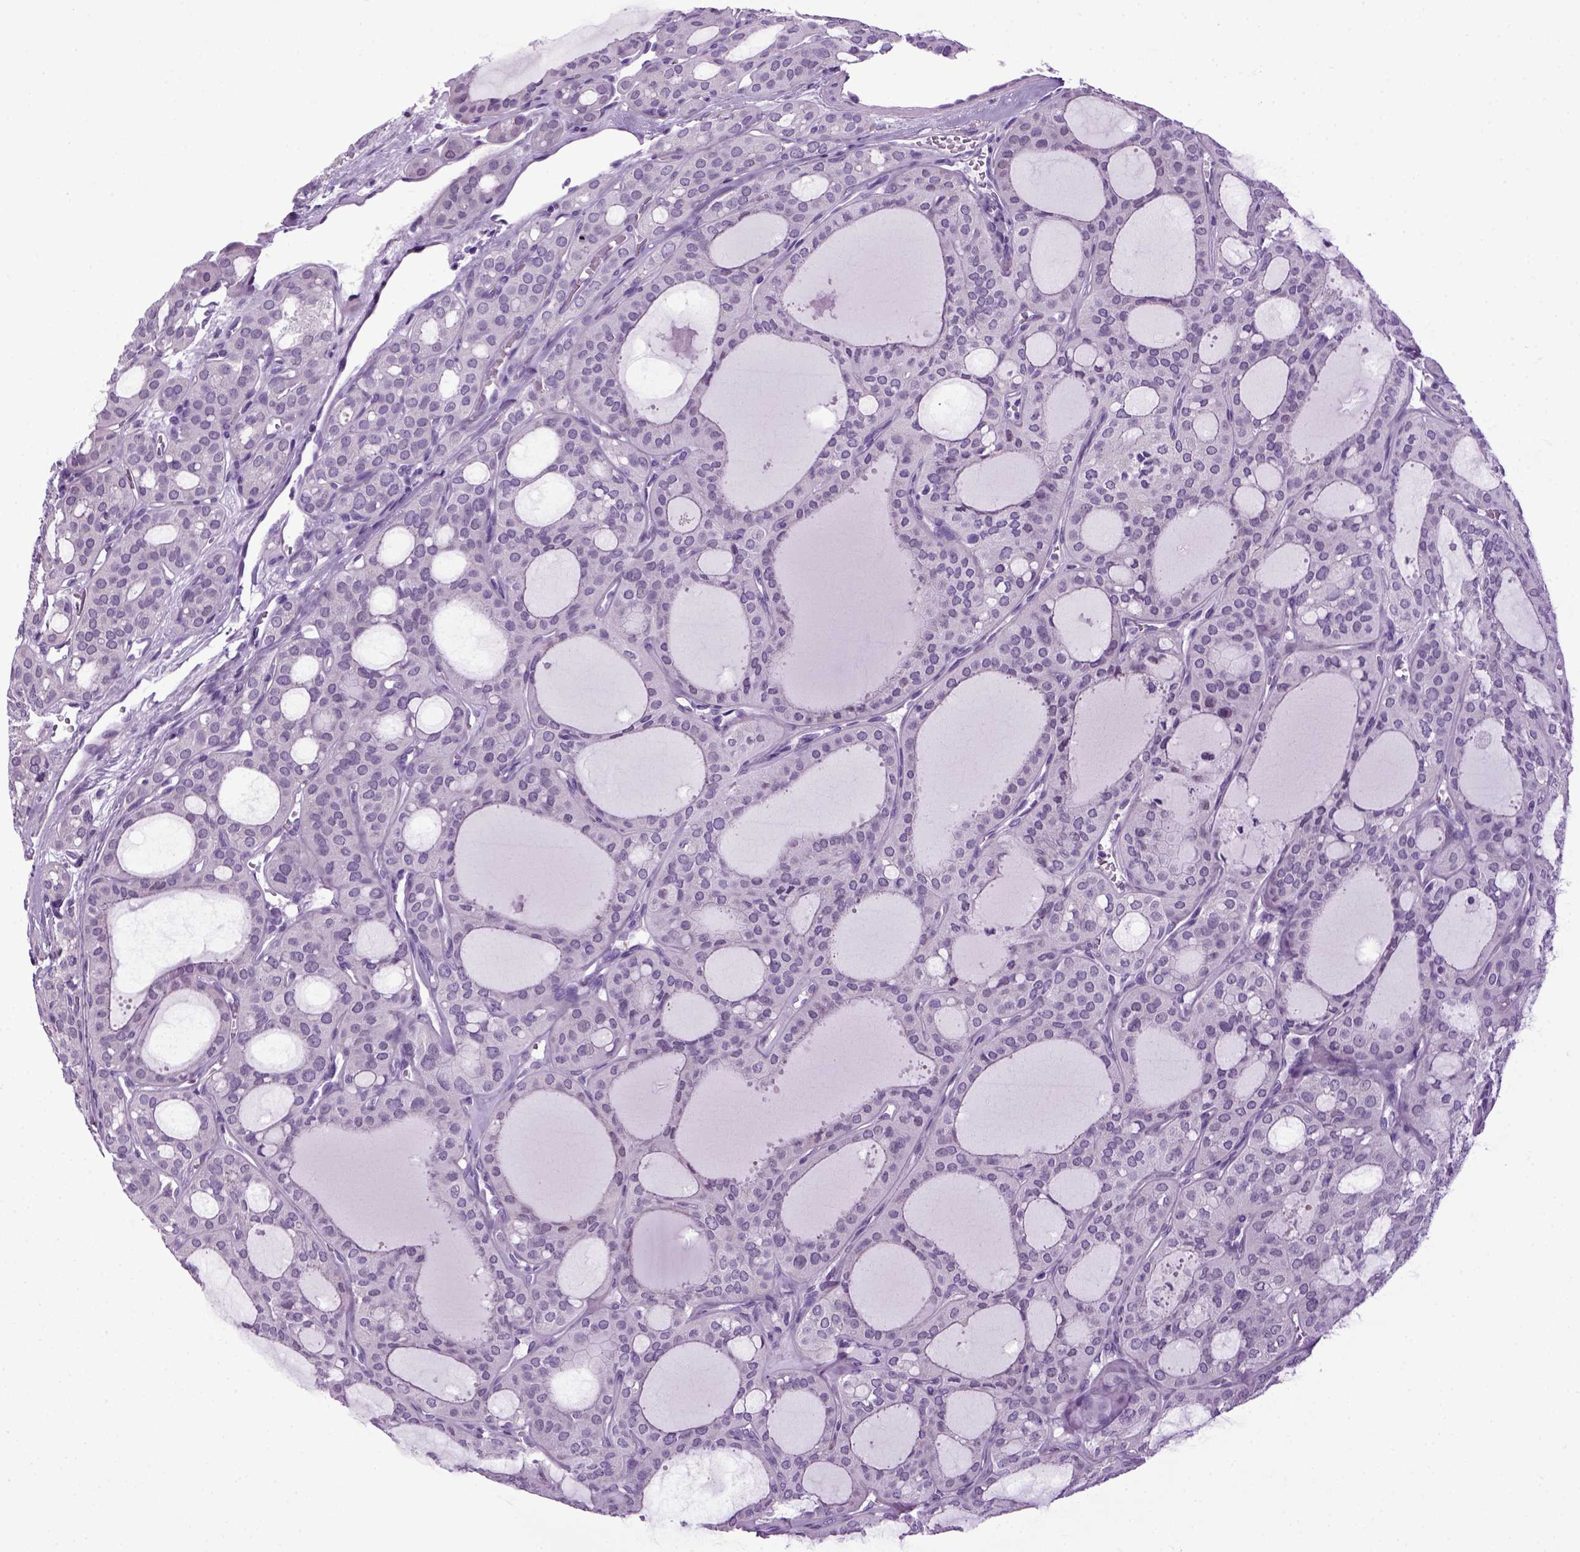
{"staining": {"intensity": "negative", "quantity": "none", "location": "none"}, "tissue": "thyroid cancer", "cell_type": "Tumor cells", "image_type": "cancer", "snomed": [{"axis": "morphology", "description": "Follicular adenoma carcinoma, NOS"}, {"axis": "topography", "description": "Thyroid gland"}], "caption": "An IHC photomicrograph of thyroid cancer (follicular adenoma carcinoma) is shown. There is no staining in tumor cells of thyroid cancer (follicular adenoma carcinoma).", "gene": "HMCN2", "patient": {"sex": "male", "age": 75}}